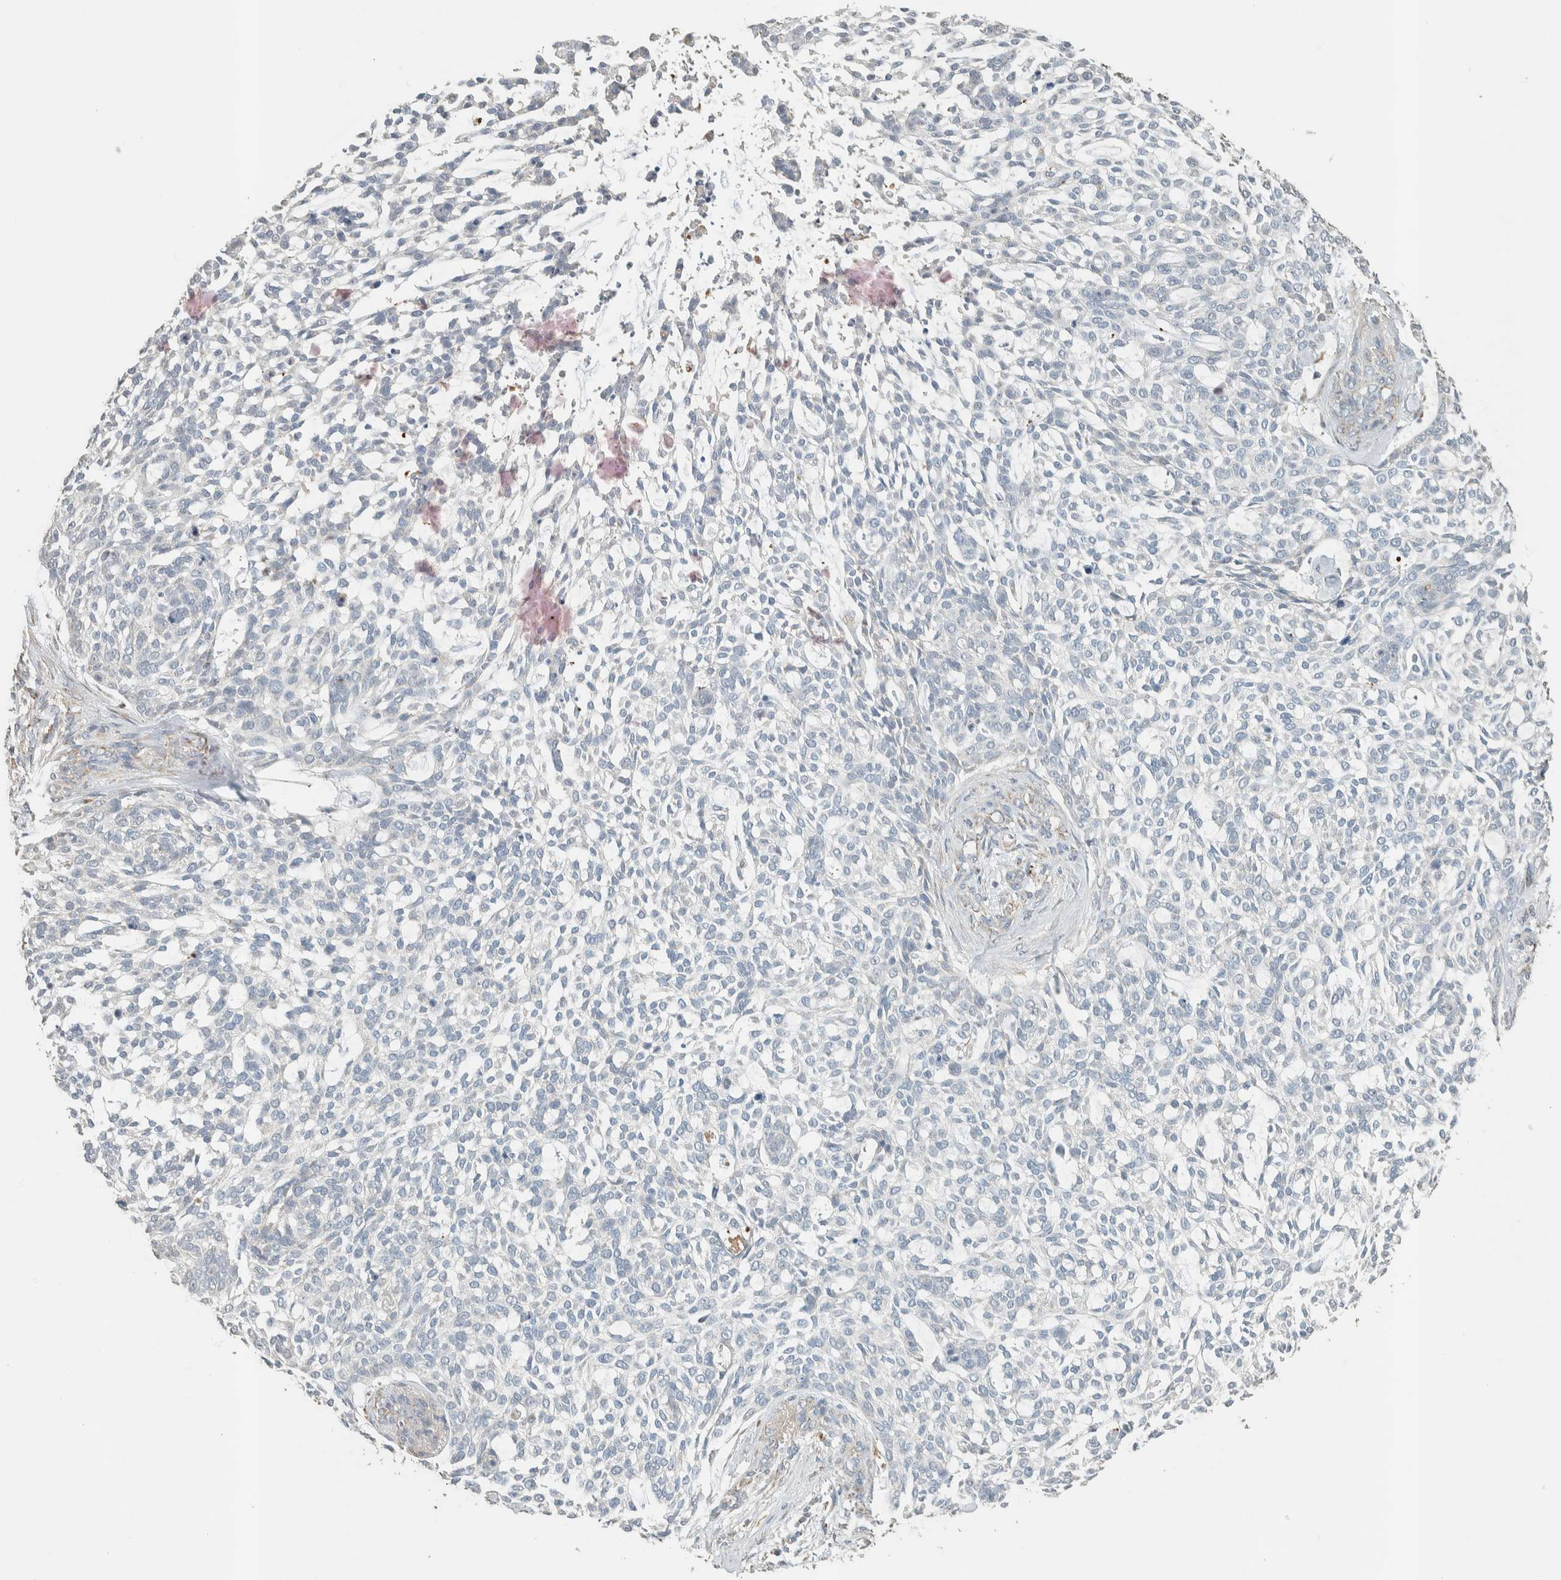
{"staining": {"intensity": "weak", "quantity": "<25%", "location": "cytoplasmic/membranous"}, "tissue": "skin cancer", "cell_type": "Tumor cells", "image_type": "cancer", "snomed": [{"axis": "morphology", "description": "Basal cell carcinoma"}, {"axis": "topography", "description": "Skin"}], "caption": "A photomicrograph of basal cell carcinoma (skin) stained for a protein reveals no brown staining in tumor cells.", "gene": "PDE7B", "patient": {"sex": "female", "age": 64}}